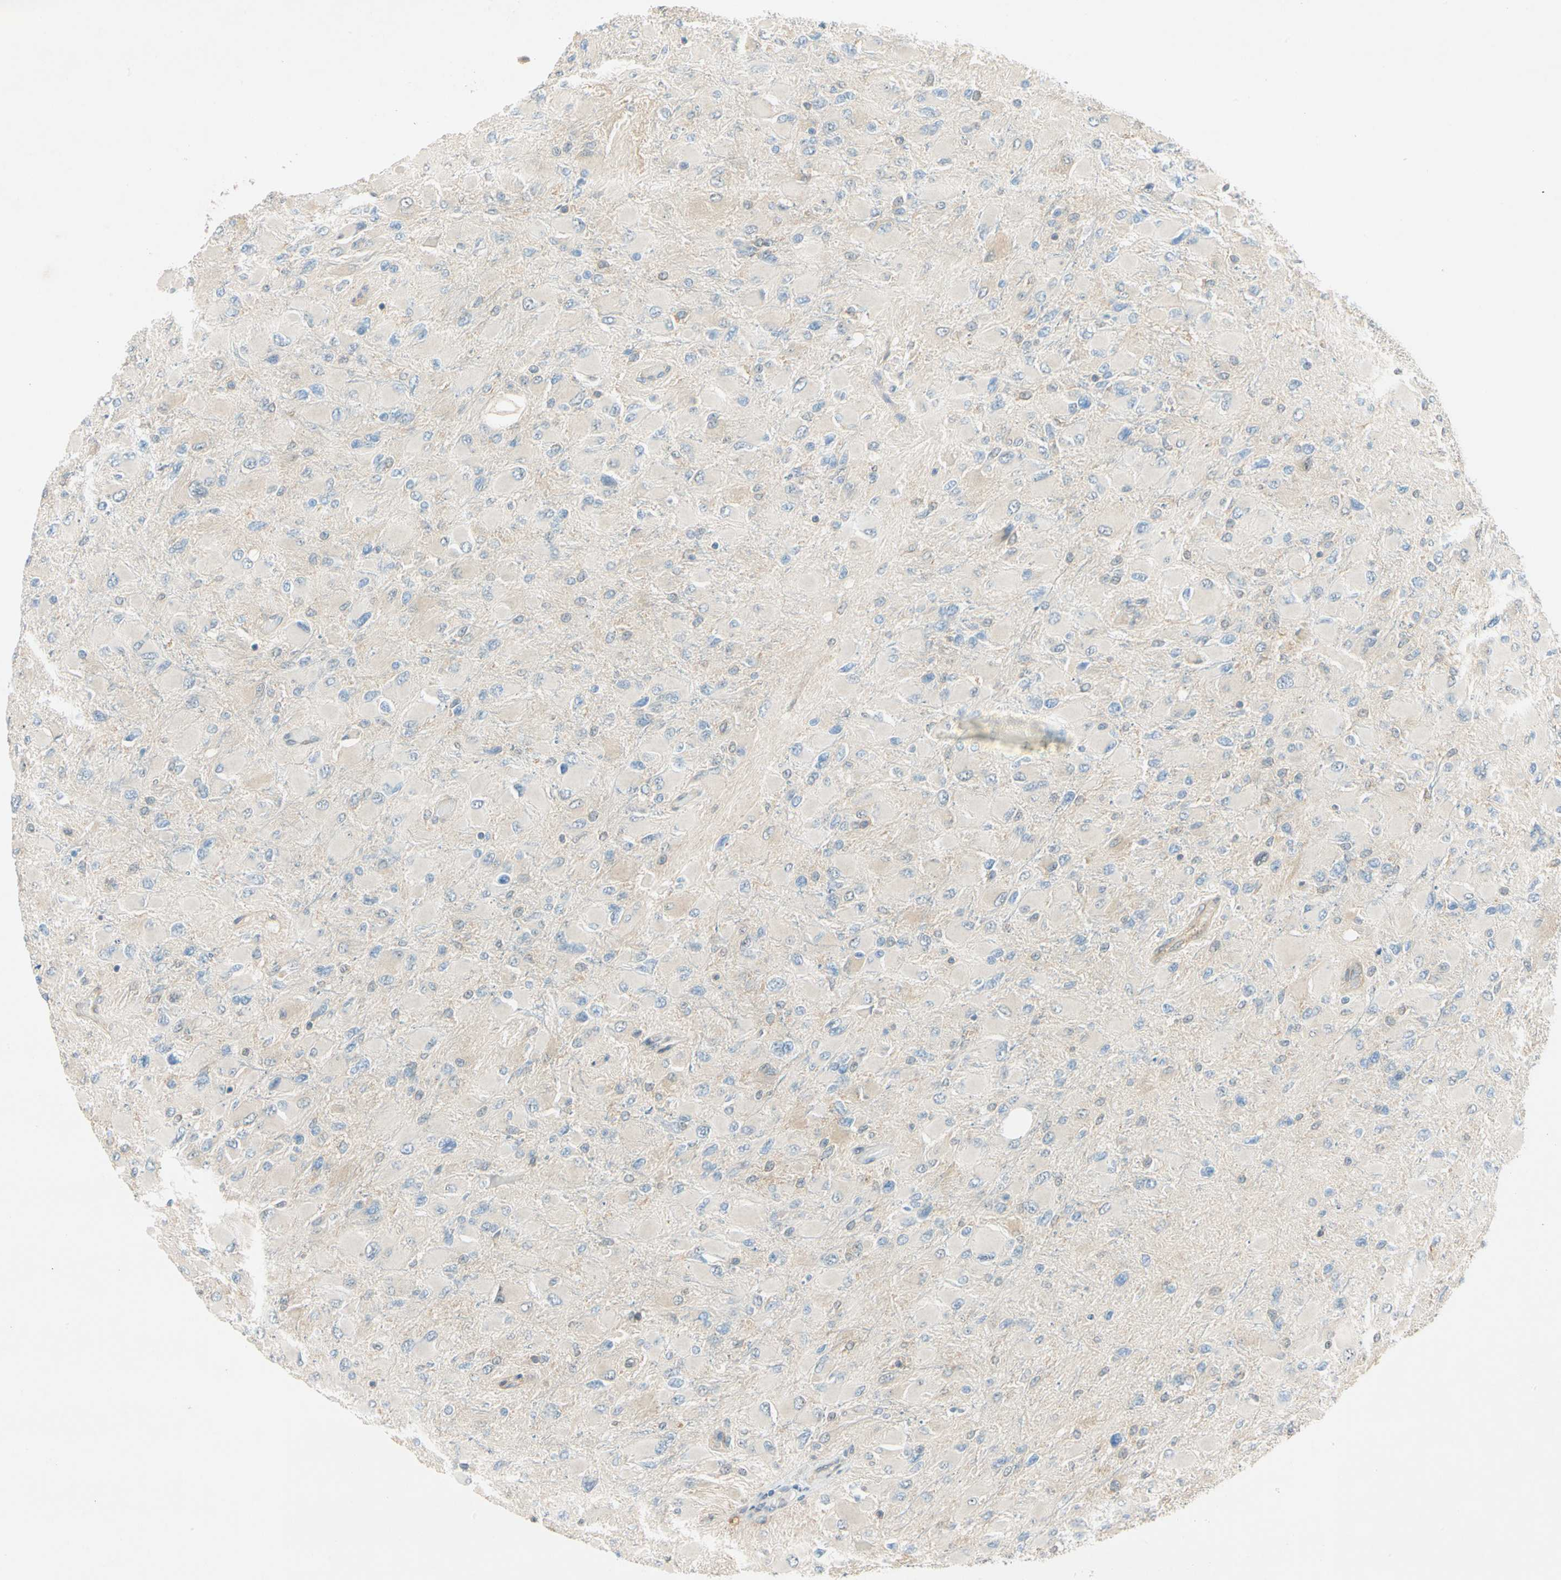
{"staining": {"intensity": "weak", "quantity": "25%-75%", "location": "cytoplasmic/membranous"}, "tissue": "glioma", "cell_type": "Tumor cells", "image_type": "cancer", "snomed": [{"axis": "morphology", "description": "Glioma, malignant, High grade"}, {"axis": "topography", "description": "Cerebral cortex"}], "caption": "Immunohistochemistry image of neoplastic tissue: human glioma stained using IHC displays low levels of weak protein expression localized specifically in the cytoplasmic/membranous of tumor cells, appearing as a cytoplasmic/membranous brown color.", "gene": "WIPI1", "patient": {"sex": "female", "age": 36}}